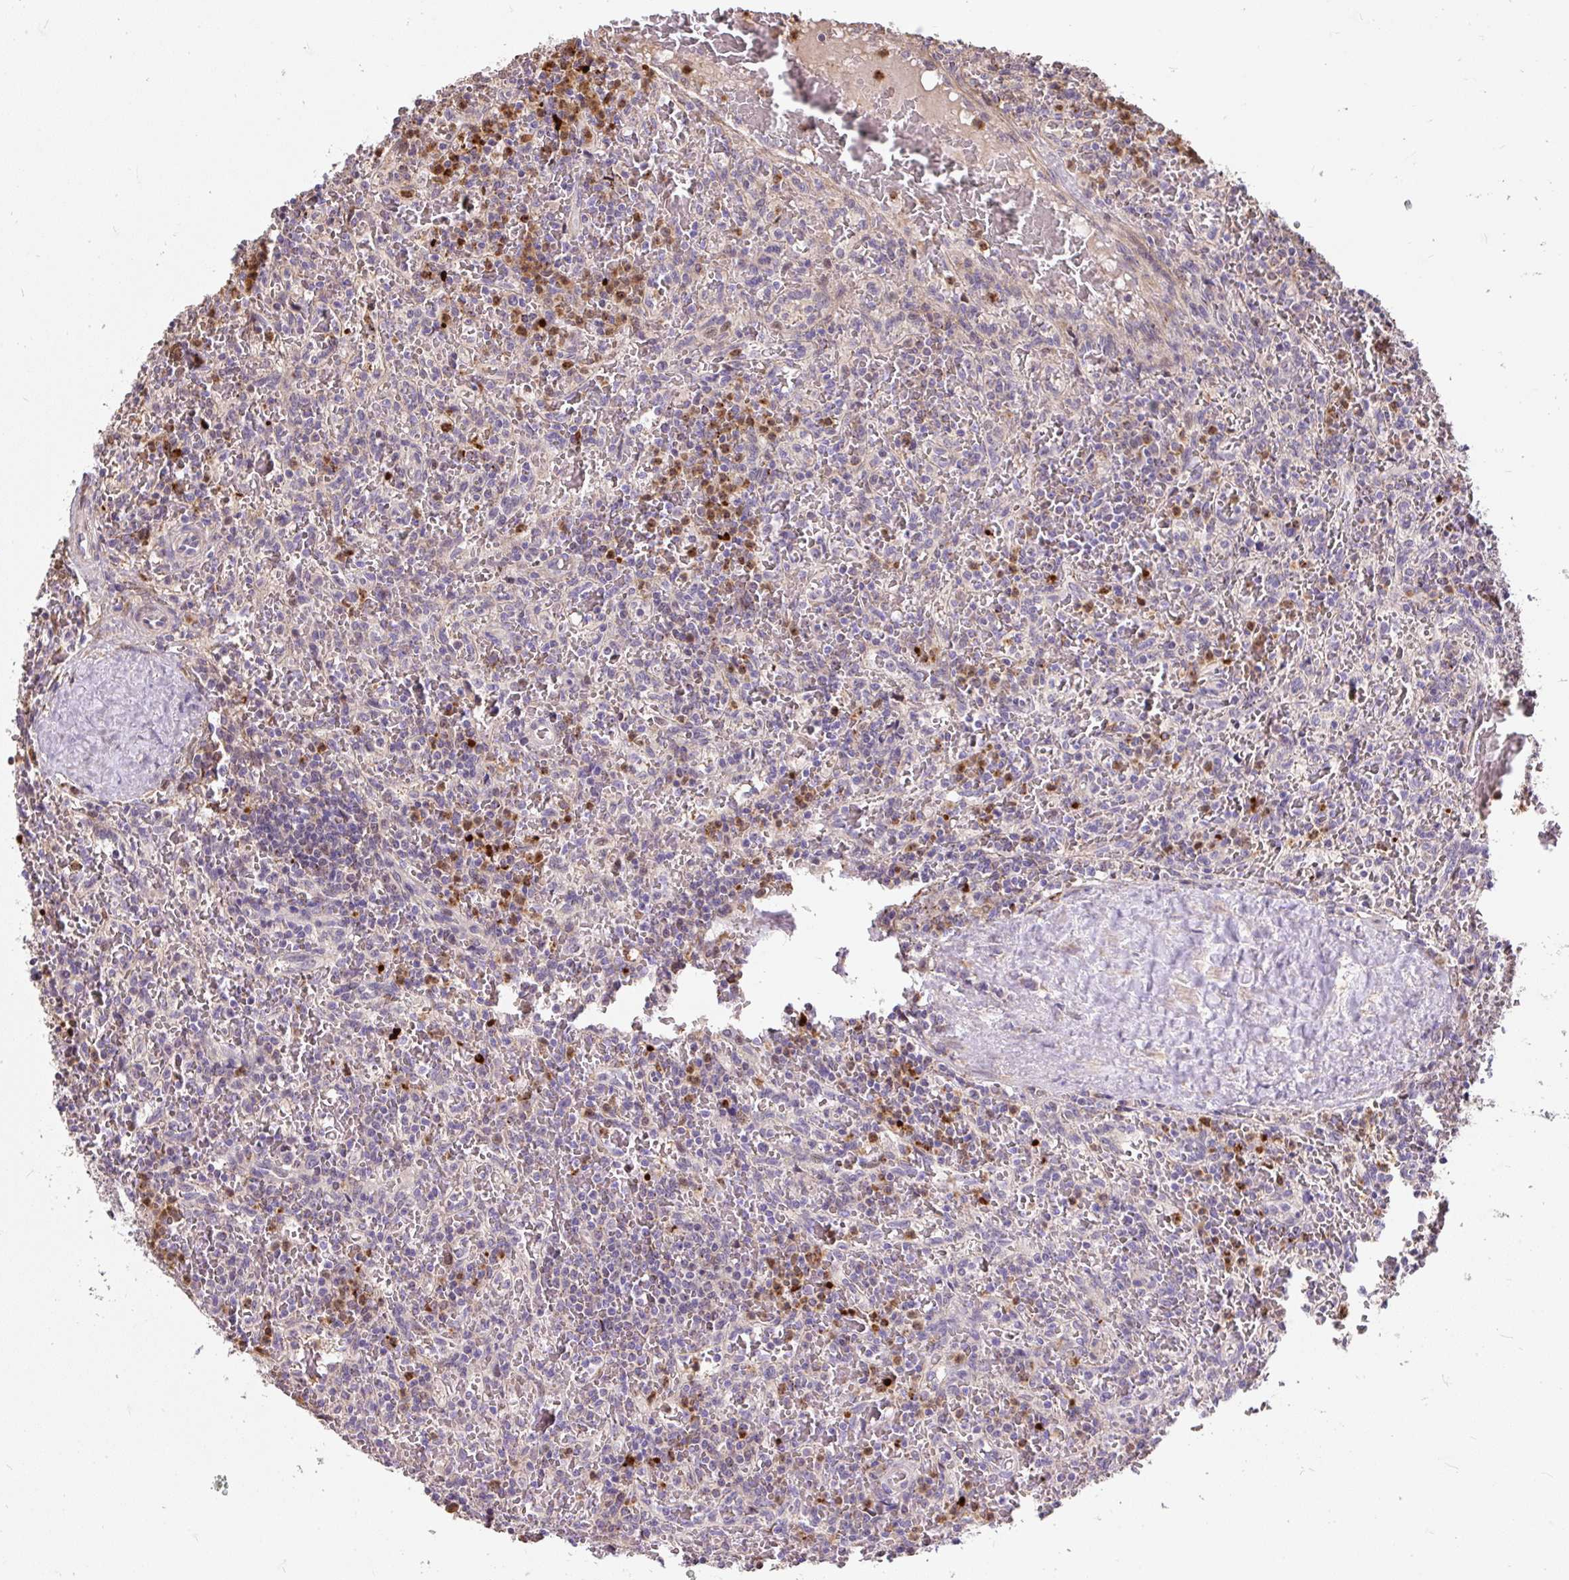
{"staining": {"intensity": "negative", "quantity": "none", "location": "none"}, "tissue": "lymphoma", "cell_type": "Tumor cells", "image_type": "cancer", "snomed": [{"axis": "morphology", "description": "Malignant lymphoma, non-Hodgkin's type, Low grade"}, {"axis": "topography", "description": "Spleen"}], "caption": "Tumor cells are negative for brown protein staining in malignant lymphoma, non-Hodgkin's type (low-grade).", "gene": "PUS7L", "patient": {"sex": "female", "age": 64}}